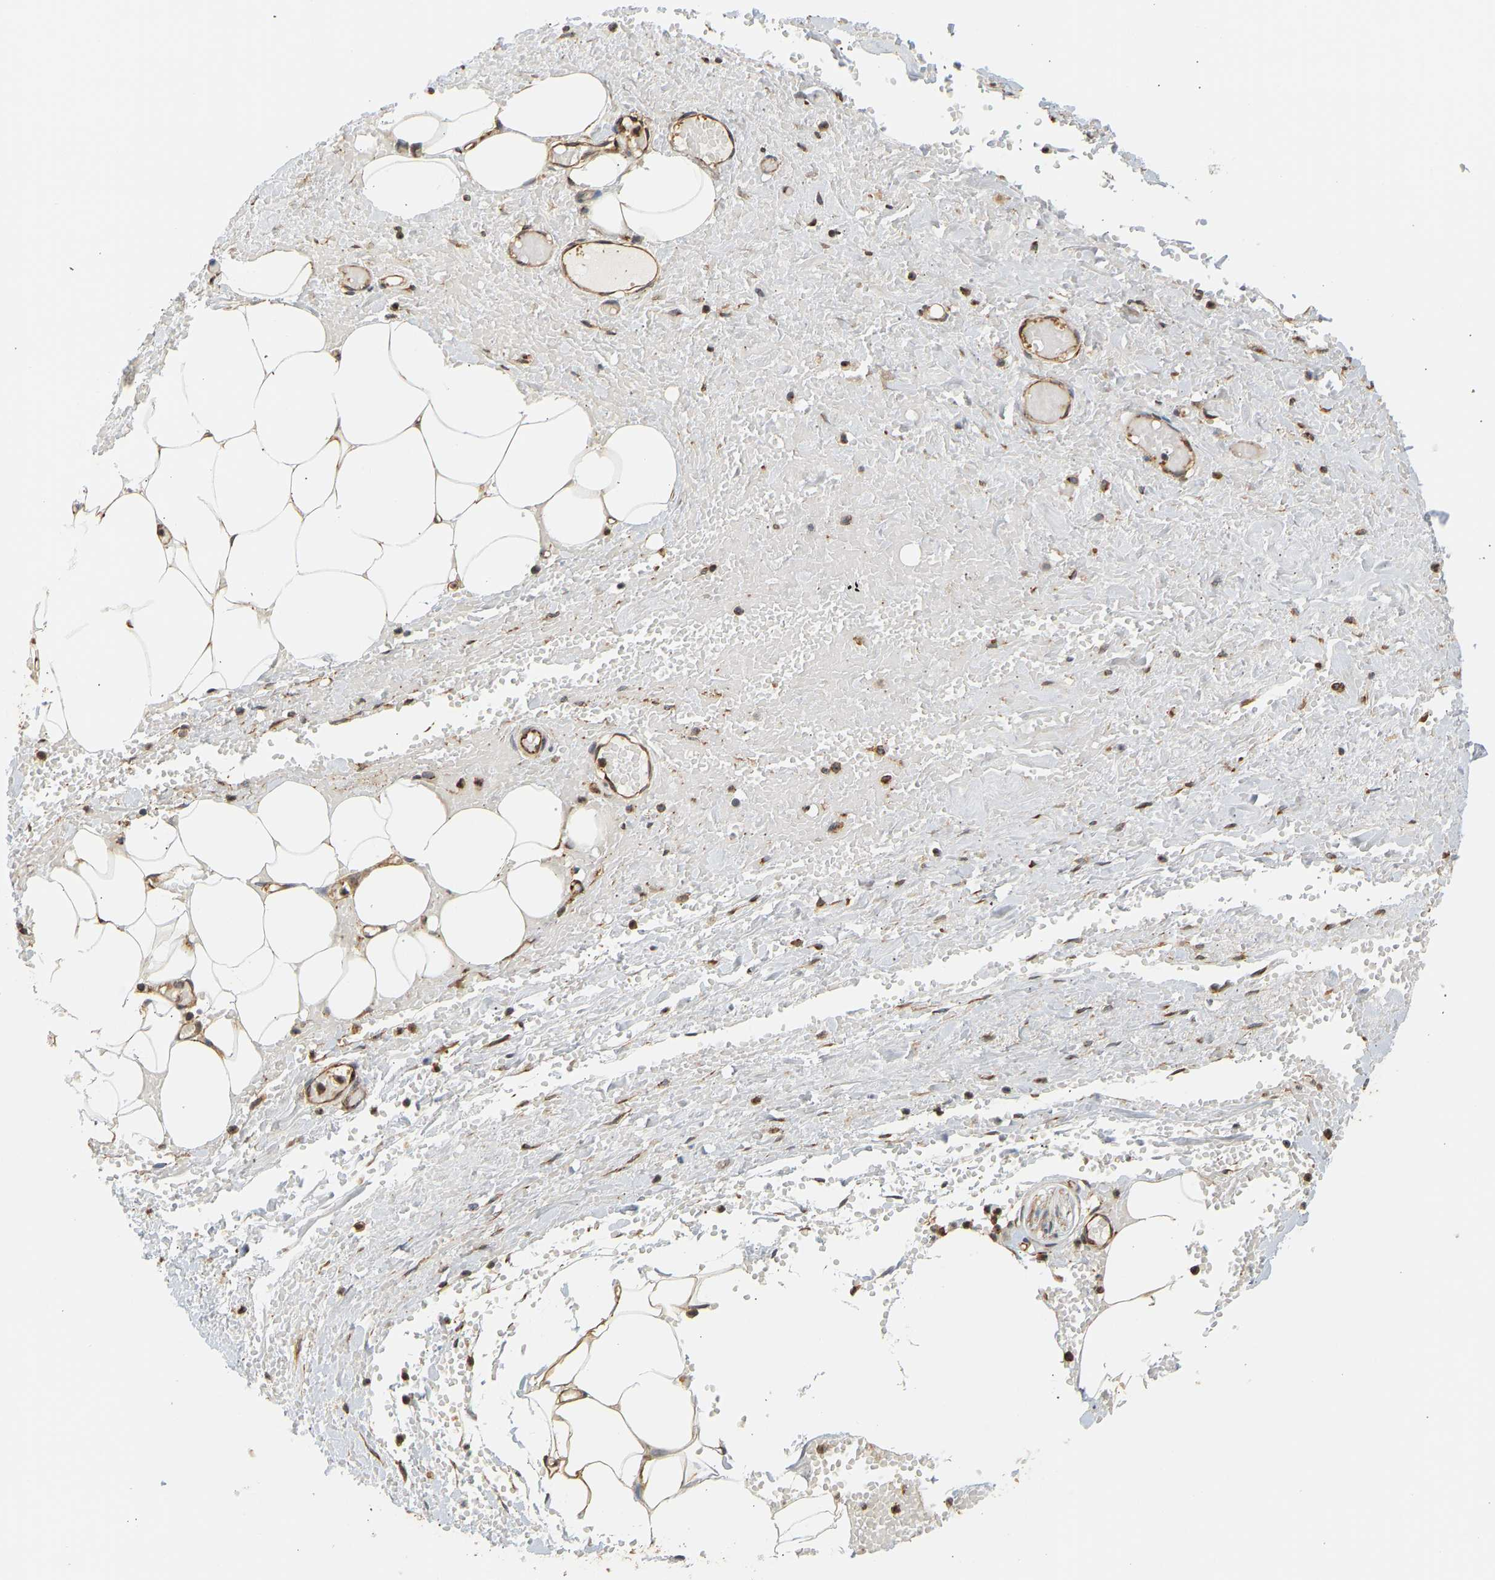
{"staining": {"intensity": "negative", "quantity": "none", "location": "none"}, "tissue": "adipose tissue", "cell_type": "Adipocytes", "image_type": "normal", "snomed": [{"axis": "morphology", "description": "Normal tissue, NOS"}, {"axis": "topography", "description": "Soft tissue"}, {"axis": "topography", "description": "Vascular tissue"}], "caption": "A histopathology image of human adipose tissue is negative for staining in adipocytes. (Stains: DAB (3,3'-diaminobenzidine) immunohistochemistry (IHC) with hematoxylin counter stain, Microscopy: brightfield microscopy at high magnification).", "gene": "CEP57", "patient": {"sex": "female", "age": 35}}